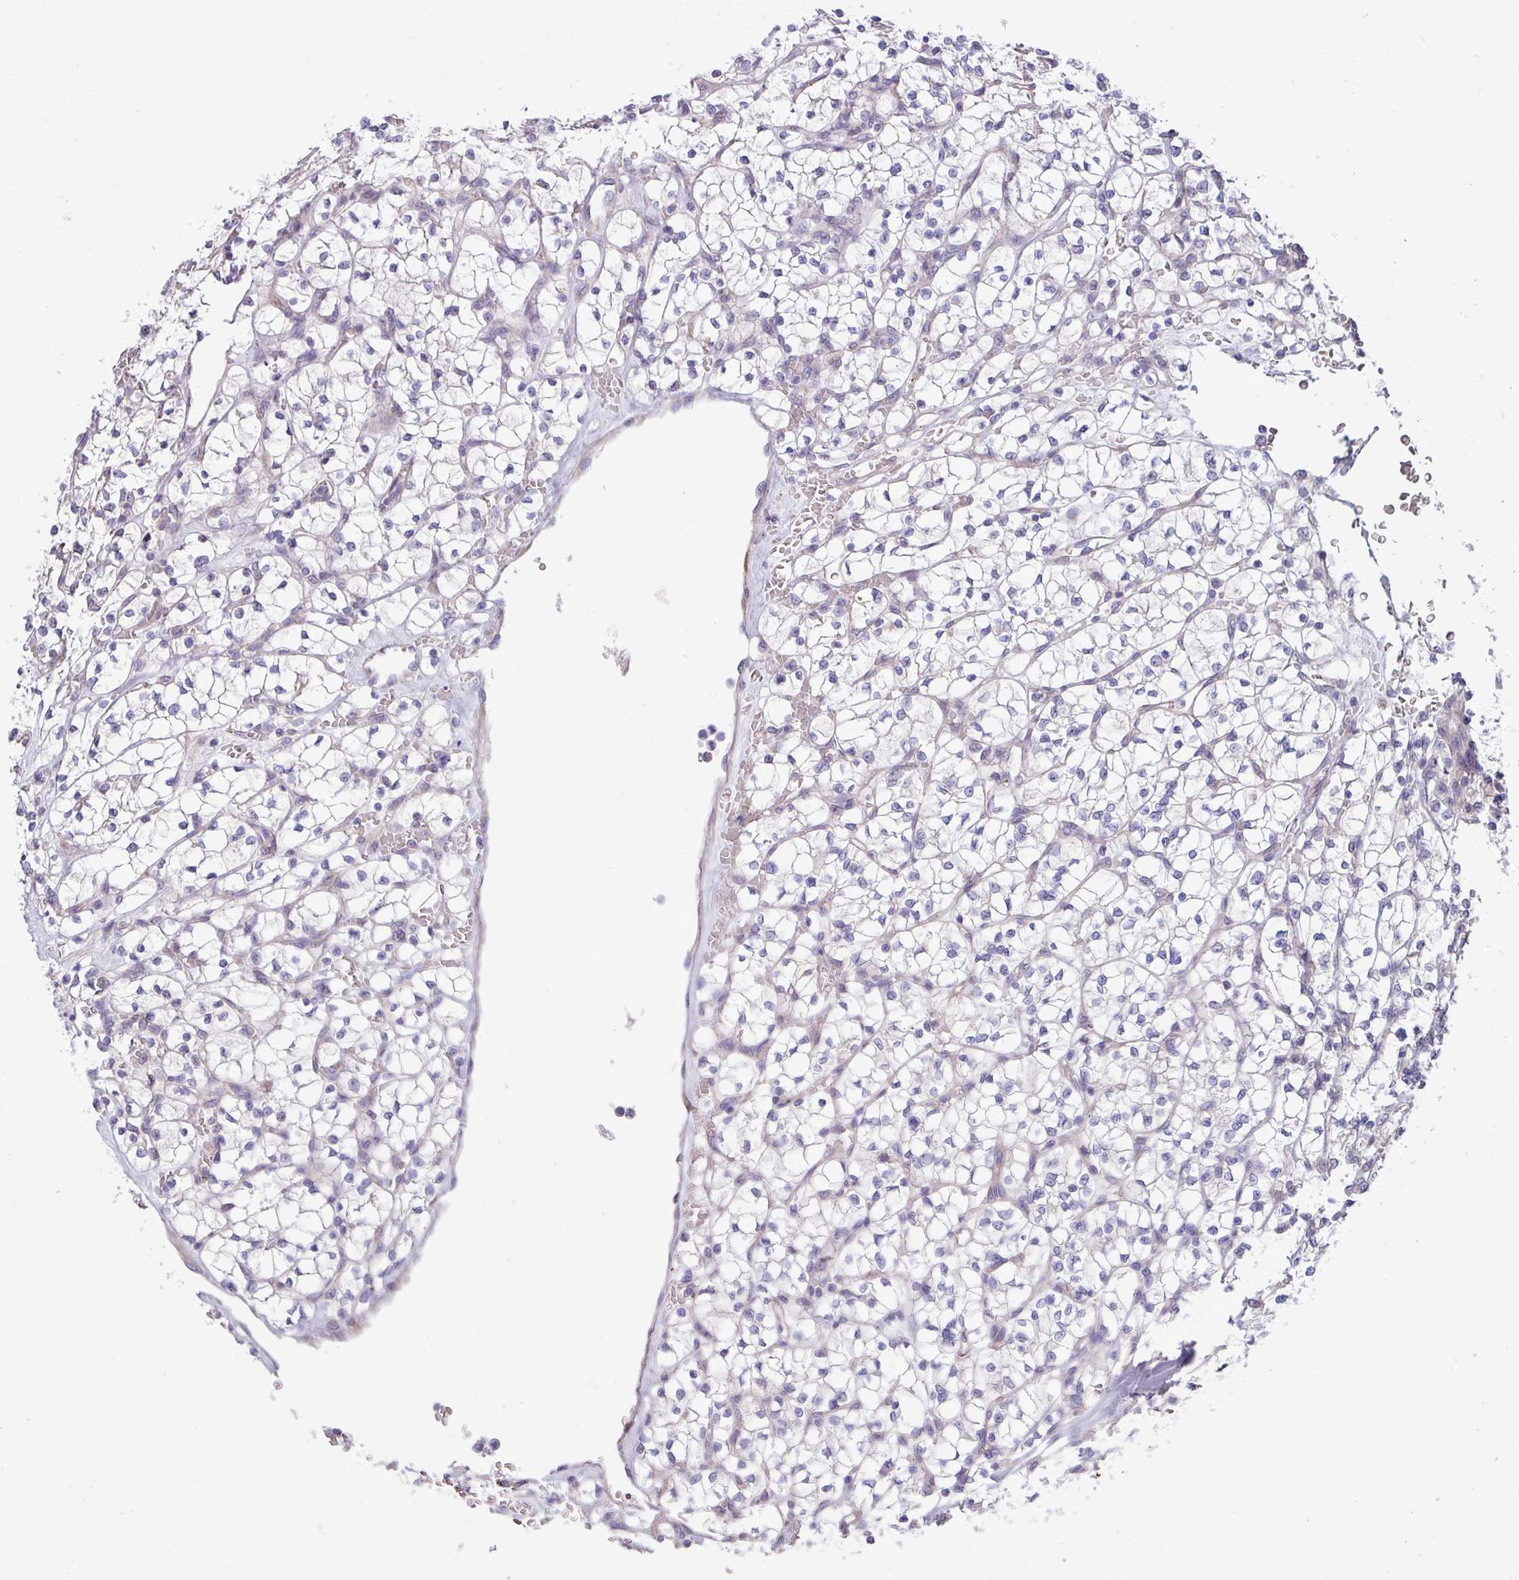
{"staining": {"intensity": "negative", "quantity": "none", "location": "none"}, "tissue": "renal cancer", "cell_type": "Tumor cells", "image_type": "cancer", "snomed": [{"axis": "morphology", "description": "Adenocarcinoma, NOS"}, {"axis": "topography", "description": "Kidney"}], "caption": "High power microscopy histopathology image of an immunohistochemistry image of renal adenocarcinoma, revealing no significant expression in tumor cells.", "gene": "IRGC", "patient": {"sex": "female", "age": 64}}